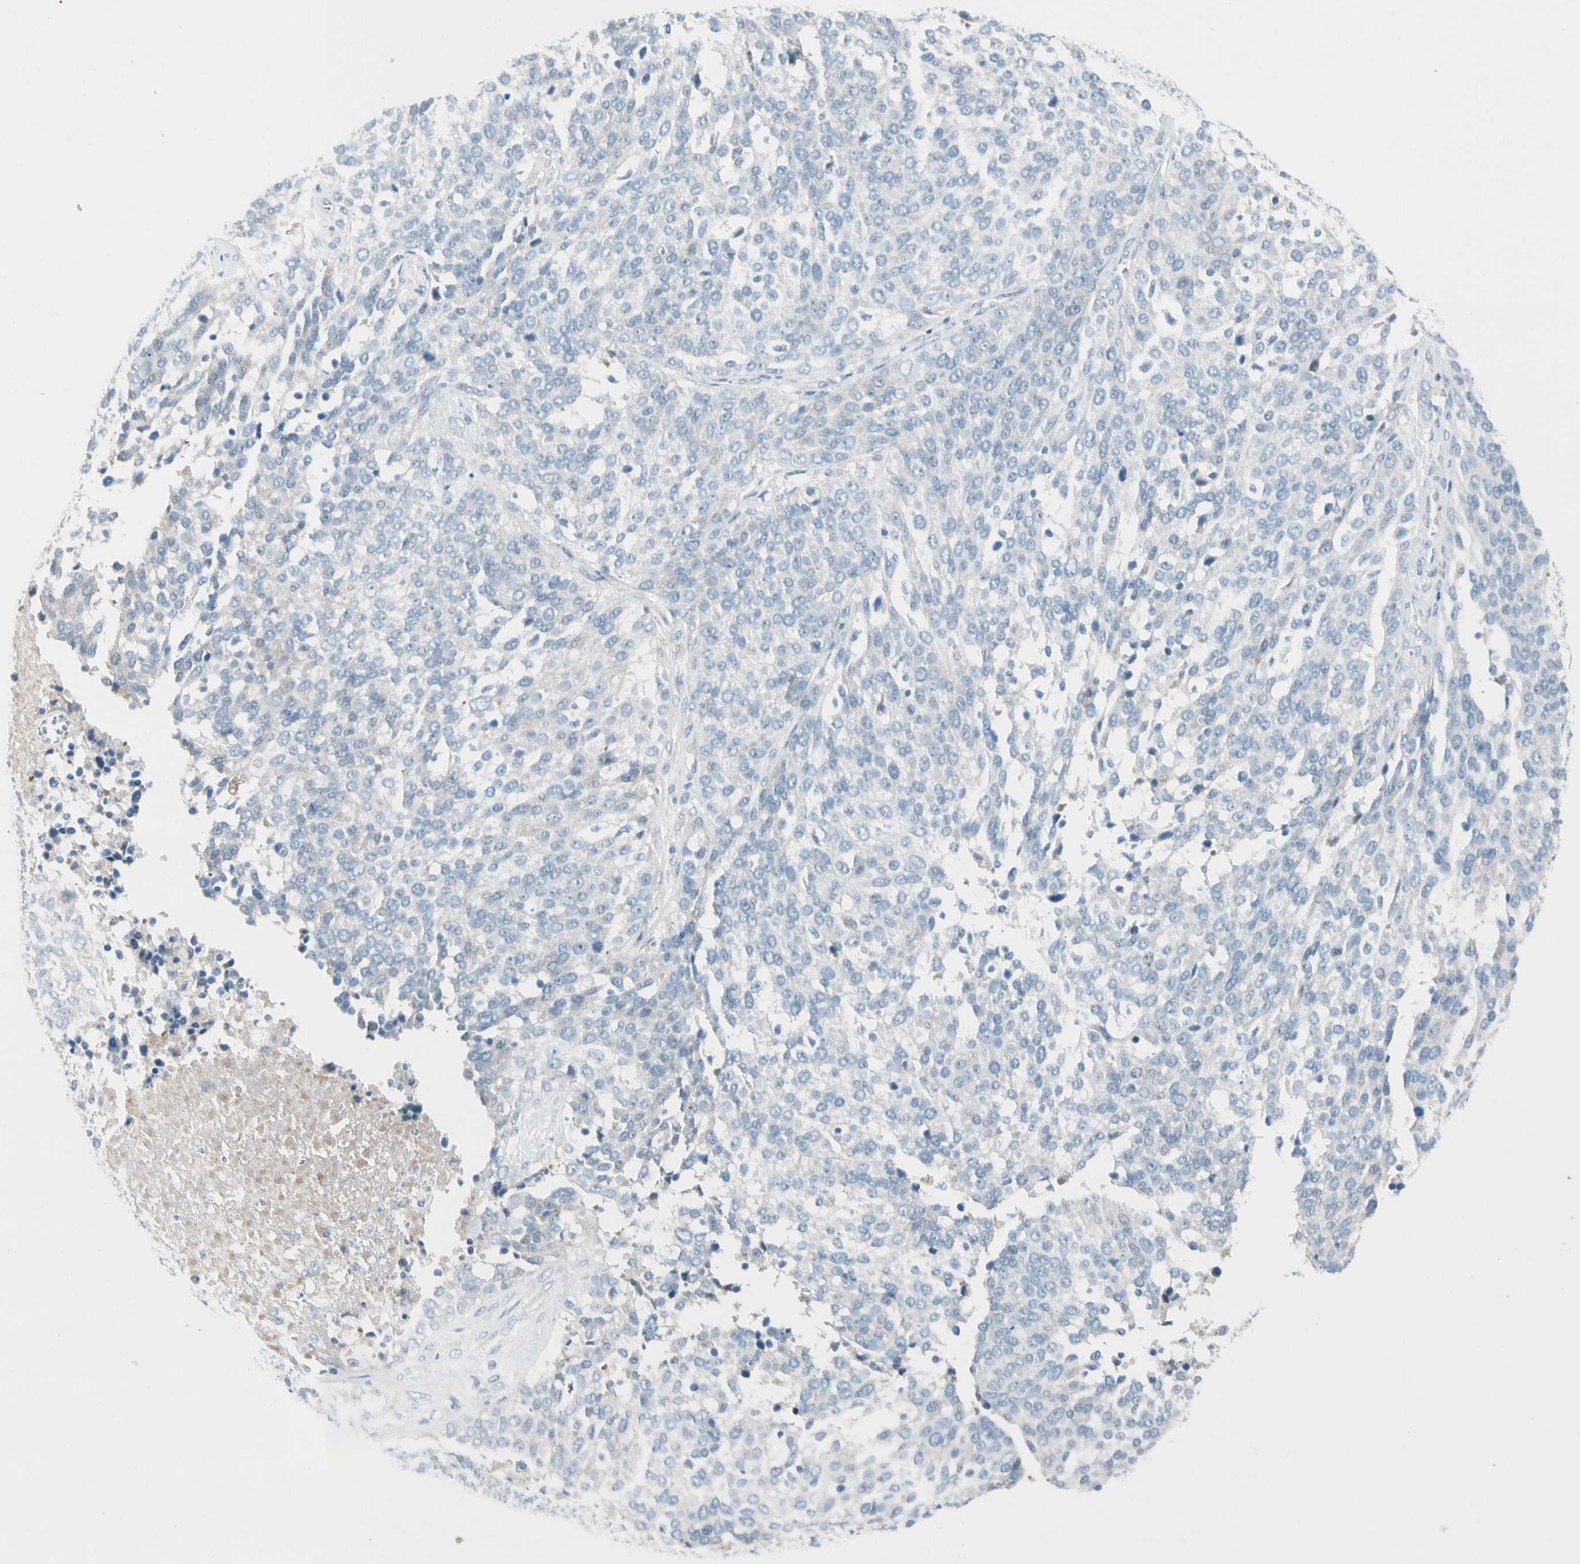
{"staining": {"intensity": "negative", "quantity": "none", "location": "none"}, "tissue": "ovarian cancer", "cell_type": "Tumor cells", "image_type": "cancer", "snomed": [{"axis": "morphology", "description": "Cystadenocarcinoma, serous, NOS"}, {"axis": "topography", "description": "Ovary"}], "caption": "Tumor cells show no significant expression in ovarian cancer.", "gene": "SERPIND1", "patient": {"sex": "female", "age": 44}}